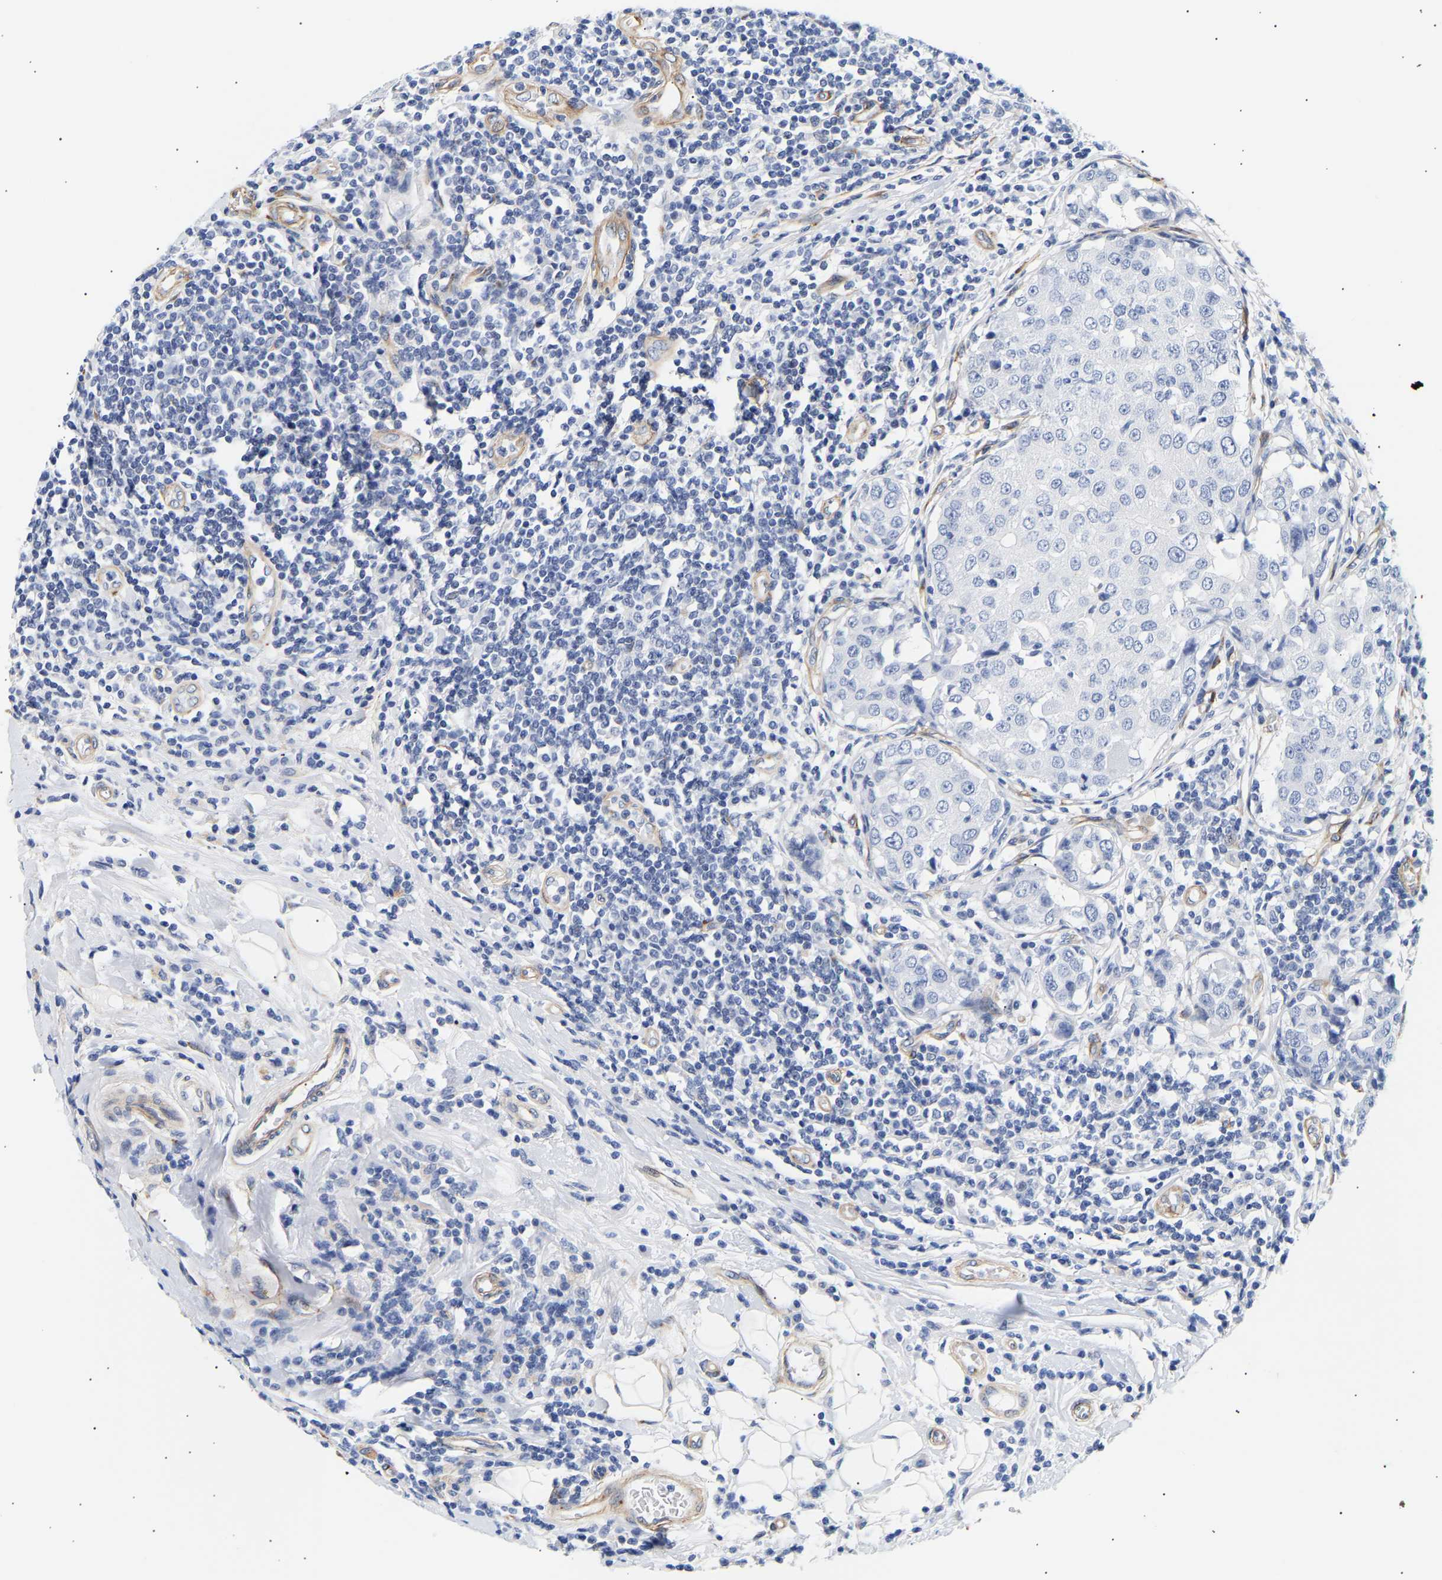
{"staining": {"intensity": "negative", "quantity": "none", "location": "none"}, "tissue": "breast cancer", "cell_type": "Tumor cells", "image_type": "cancer", "snomed": [{"axis": "morphology", "description": "Duct carcinoma"}, {"axis": "topography", "description": "Breast"}], "caption": "This image is of invasive ductal carcinoma (breast) stained with immunohistochemistry to label a protein in brown with the nuclei are counter-stained blue. There is no expression in tumor cells.", "gene": "IGFBP7", "patient": {"sex": "female", "age": 27}}